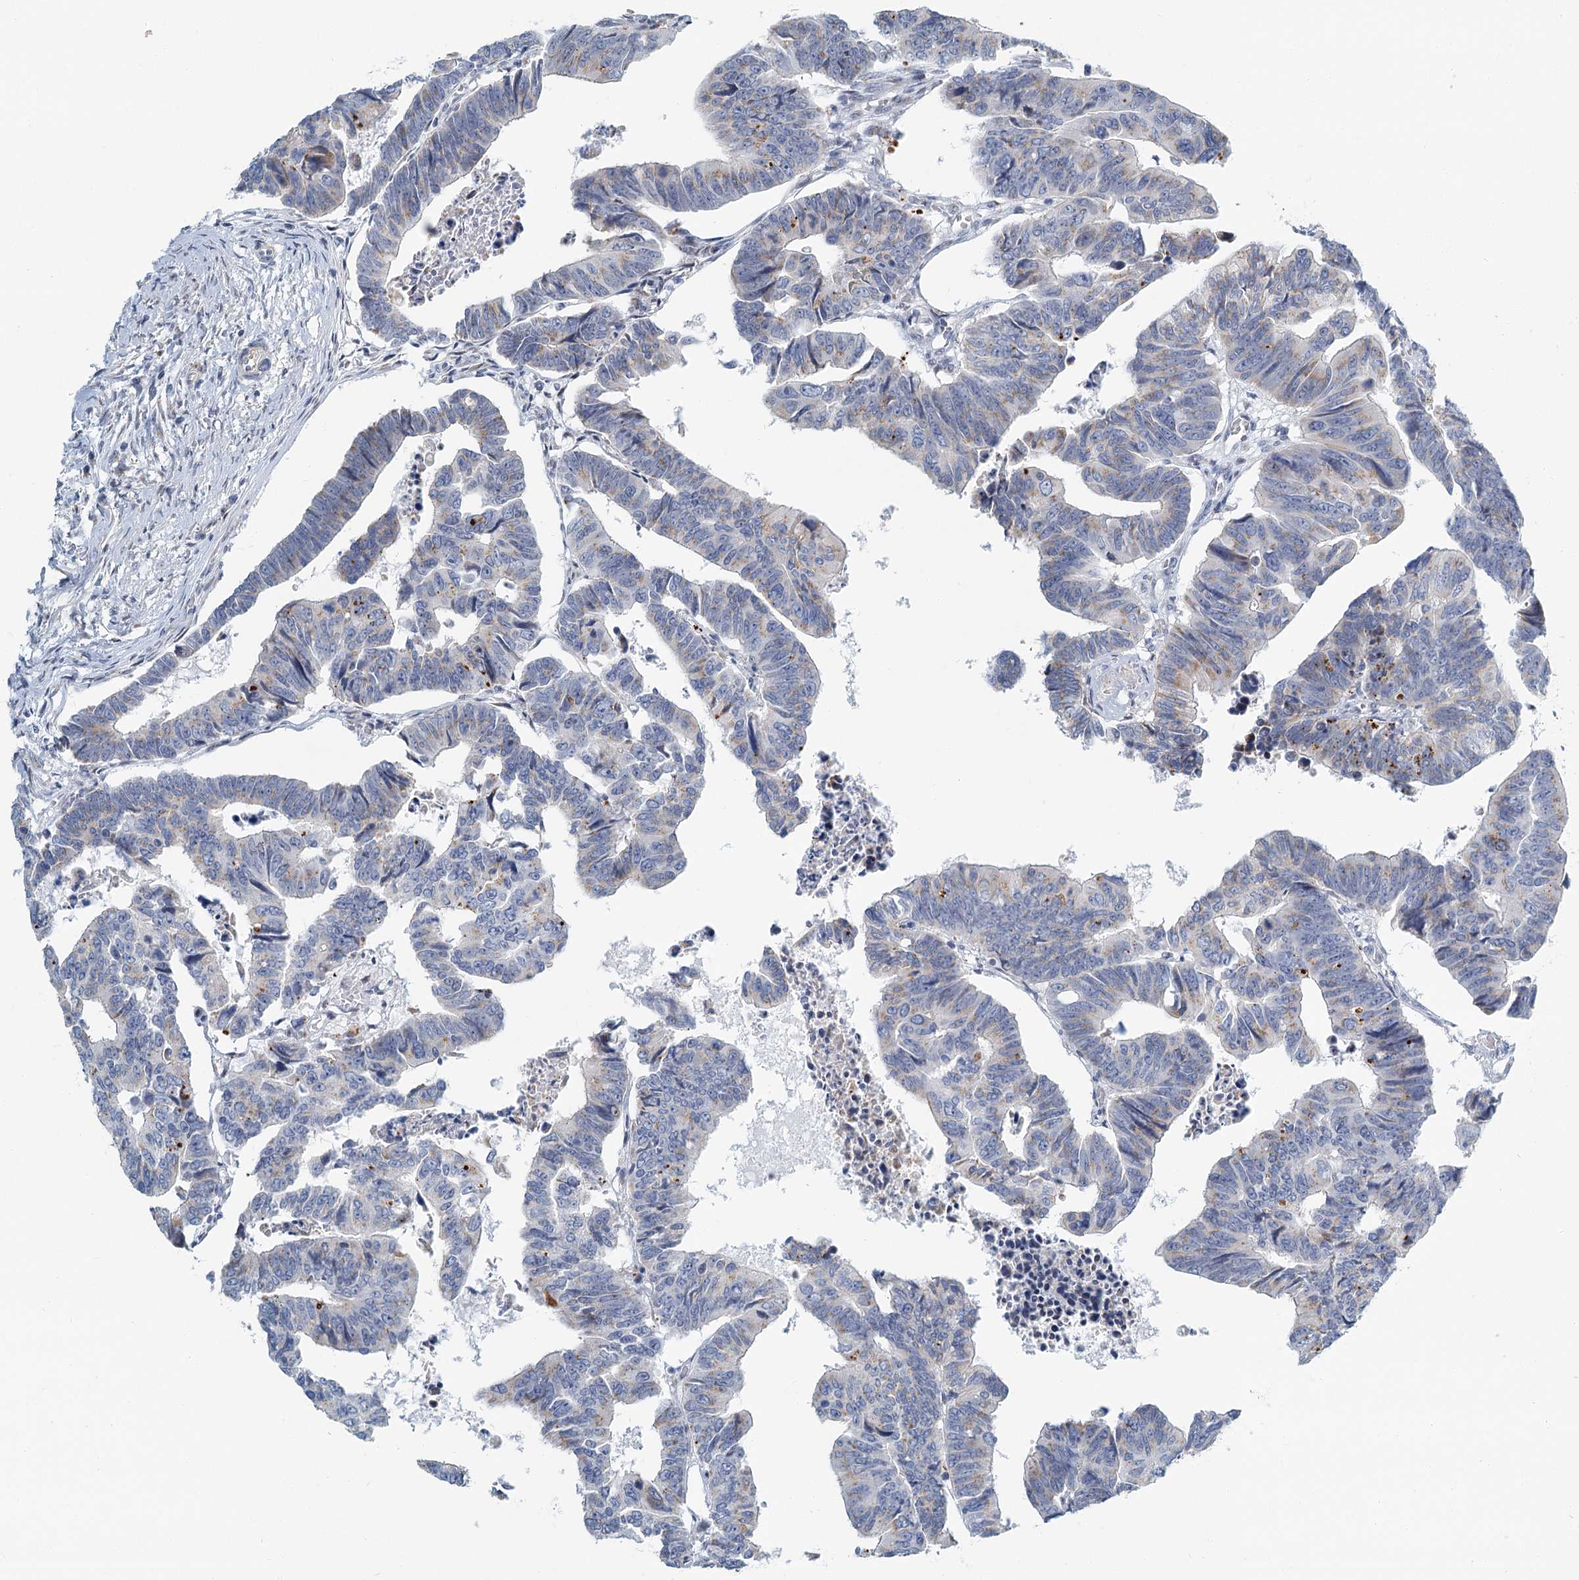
{"staining": {"intensity": "weak", "quantity": "<25%", "location": "cytoplasmic/membranous"}, "tissue": "colorectal cancer", "cell_type": "Tumor cells", "image_type": "cancer", "snomed": [{"axis": "morphology", "description": "Adenocarcinoma, NOS"}, {"axis": "topography", "description": "Rectum"}], "caption": "There is no significant positivity in tumor cells of colorectal cancer.", "gene": "ZNF527", "patient": {"sex": "female", "age": 65}}